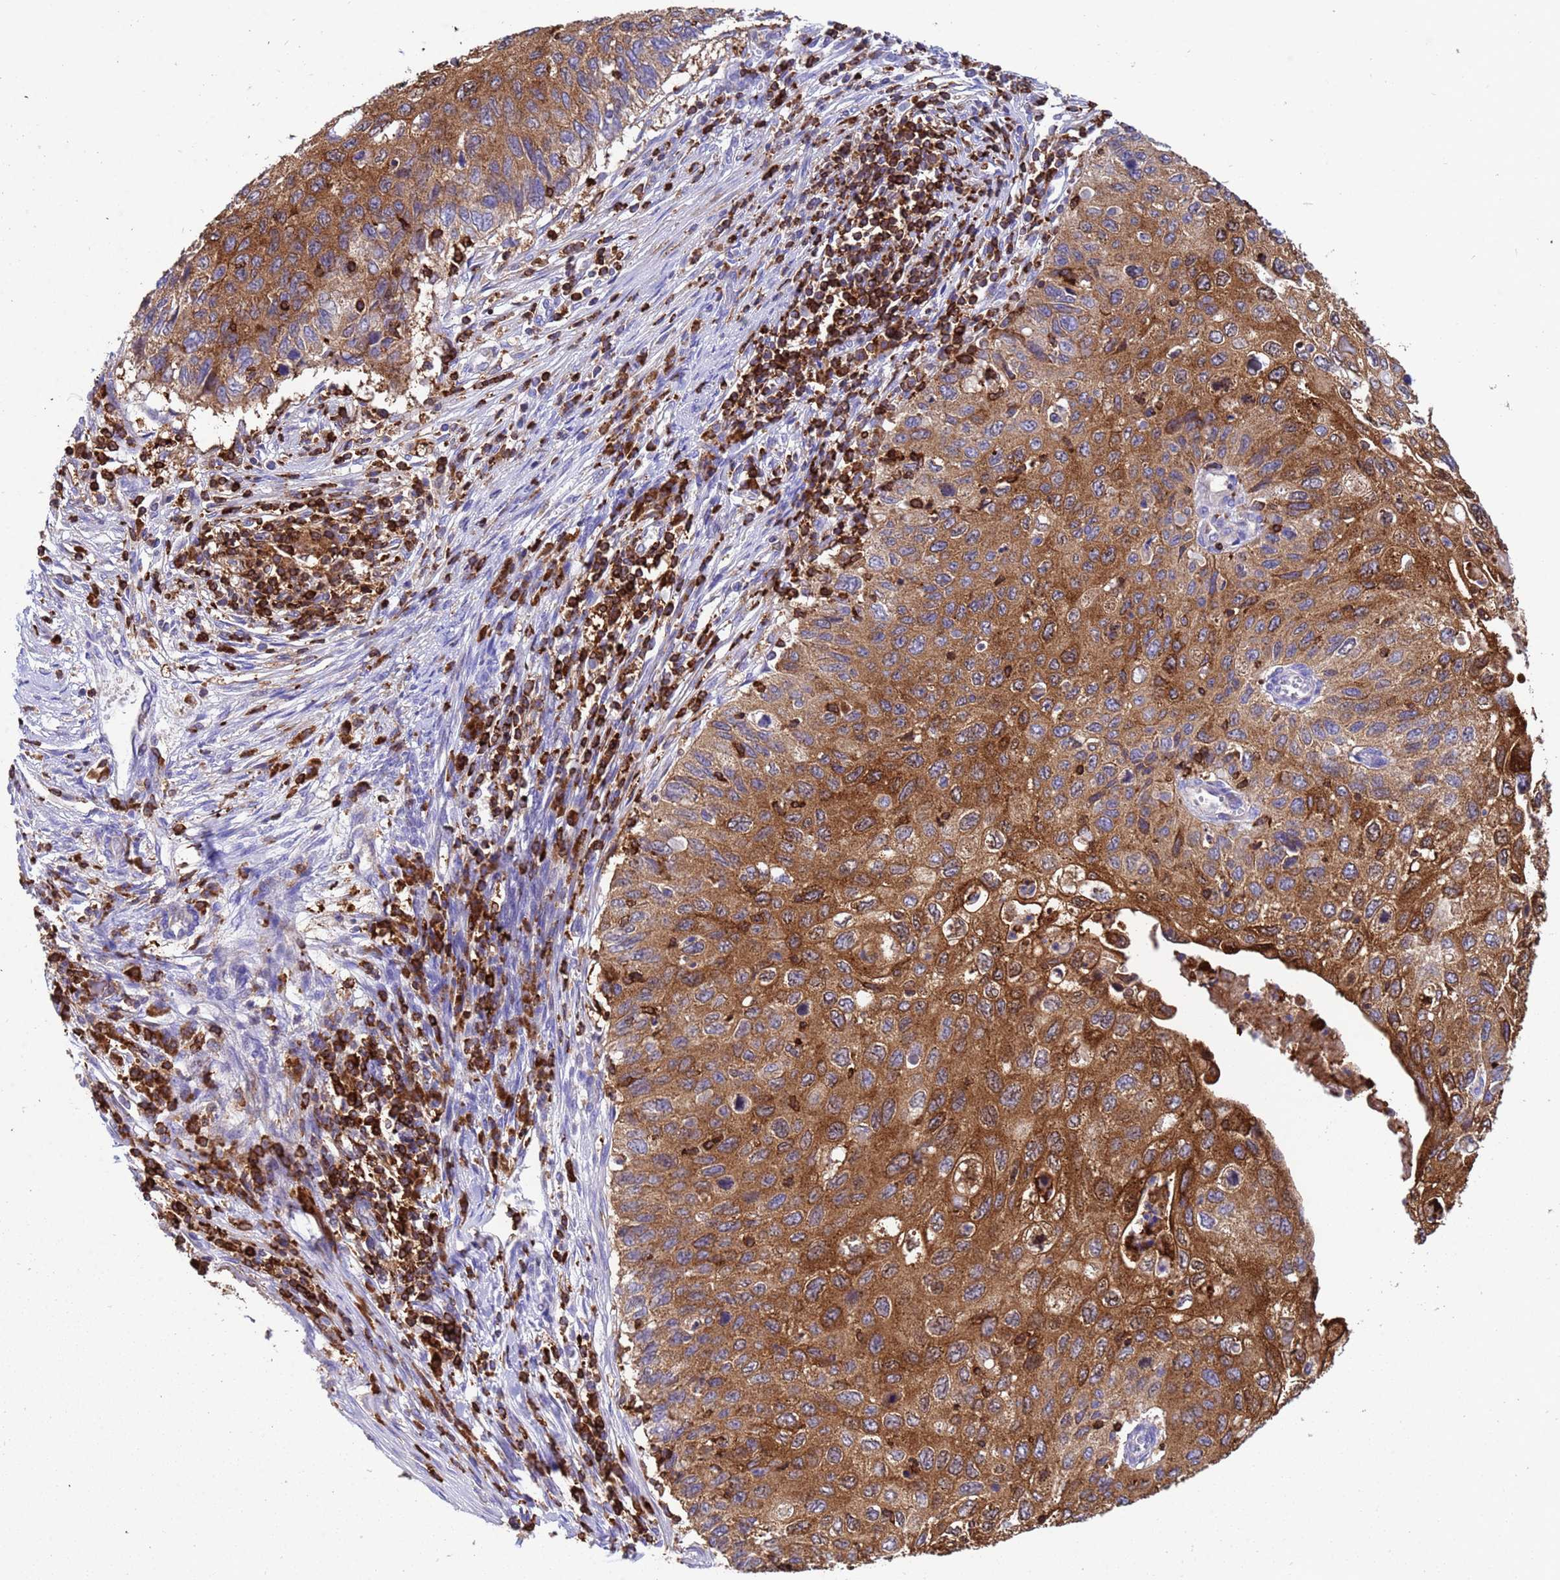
{"staining": {"intensity": "strong", "quantity": ">75%", "location": "cytoplasmic/membranous"}, "tissue": "cervical cancer", "cell_type": "Tumor cells", "image_type": "cancer", "snomed": [{"axis": "morphology", "description": "Squamous cell carcinoma, NOS"}, {"axis": "topography", "description": "Cervix"}], "caption": "The immunohistochemical stain shows strong cytoplasmic/membranous staining in tumor cells of cervical cancer tissue.", "gene": "EZR", "patient": {"sex": "female", "age": 70}}